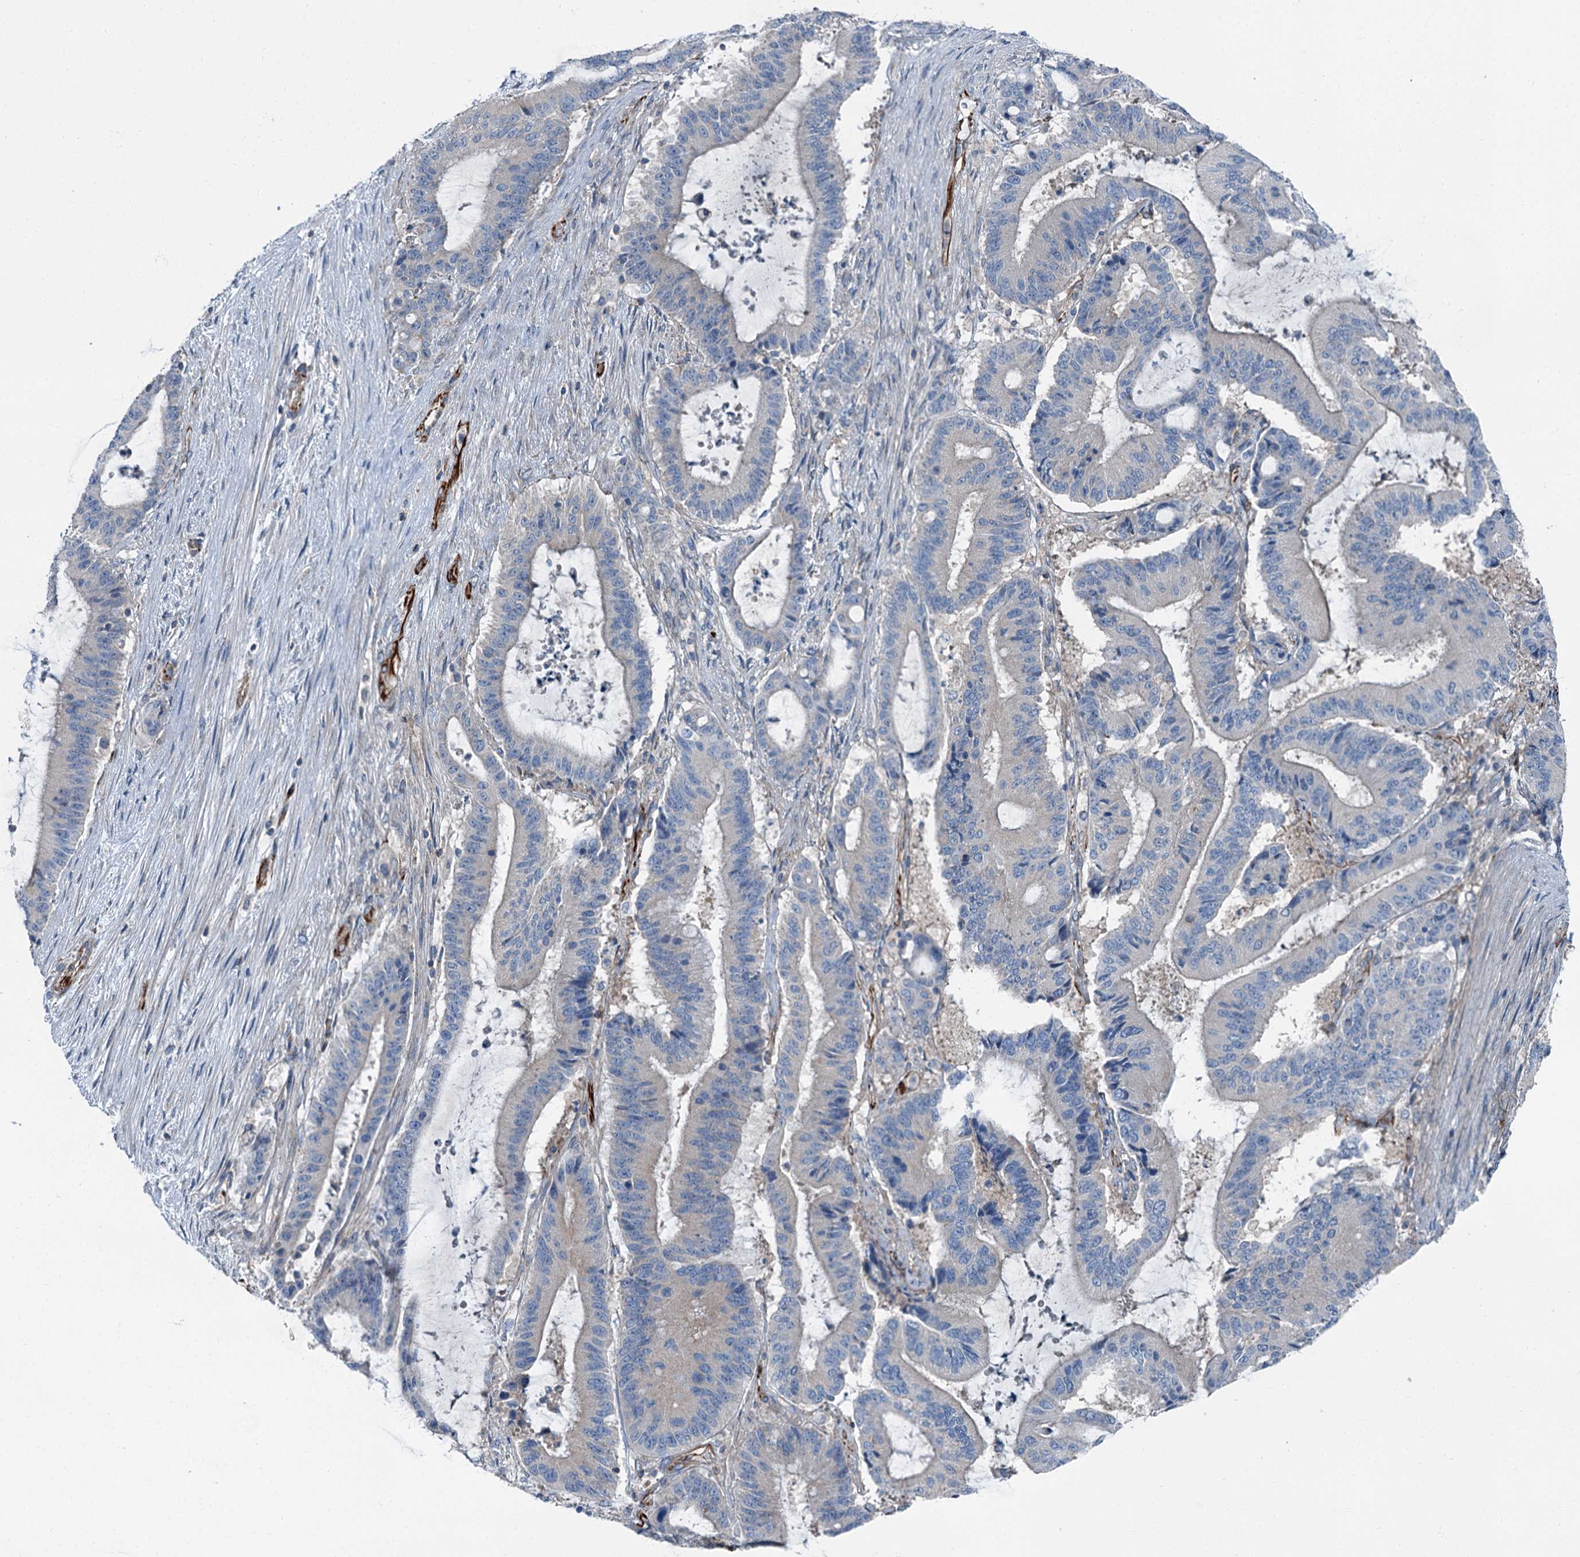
{"staining": {"intensity": "negative", "quantity": "none", "location": "none"}, "tissue": "liver cancer", "cell_type": "Tumor cells", "image_type": "cancer", "snomed": [{"axis": "morphology", "description": "Normal tissue, NOS"}, {"axis": "morphology", "description": "Cholangiocarcinoma"}, {"axis": "topography", "description": "Liver"}, {"axis": "topography", "description": "Peripheral nerve tissue"}], "caption": "The micrograph exhibits no significant expression in tumor cells of cholangiocarcinoma (liver).", "gene": "AXL", "patient": {"sex": "female", "age": 73}}